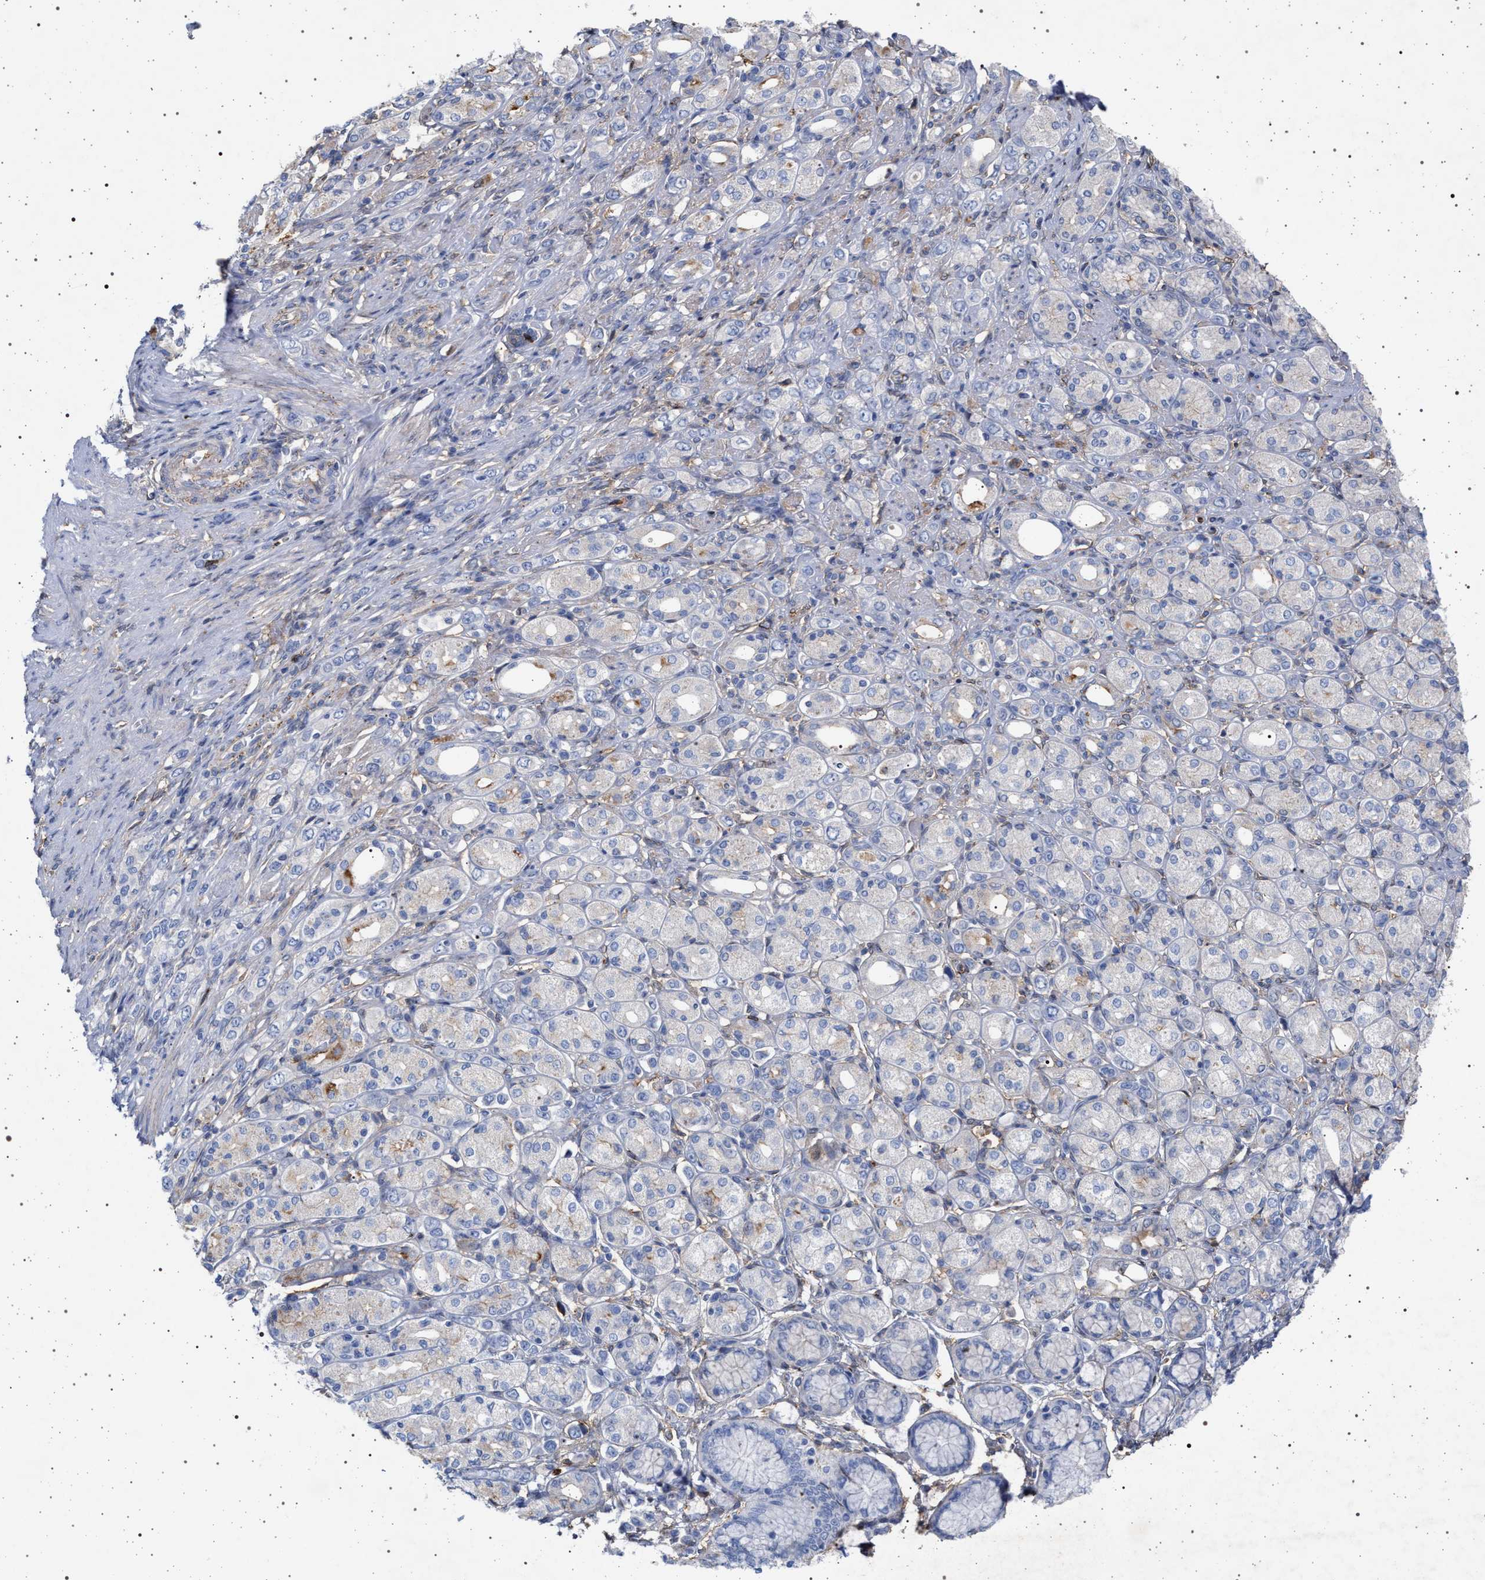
{"staining": {"intensity": "negative", "quantity": "none", "location": "none"}, "tissue": "stomach cancer", "cell_type": "Tumor cells", "image_type": "cancer", "snomed": [{"axis": "morphology", "description": "Adenocarcinoma, NOS"}, {"axis": "topography", "description": "Stomach"}], "caption": "IHC of stomach cancer (adenocarcinoma) exhibits no staining in tumor cells.", "gene": "PLG", "patient": {"sex": "female", "age": 65}}